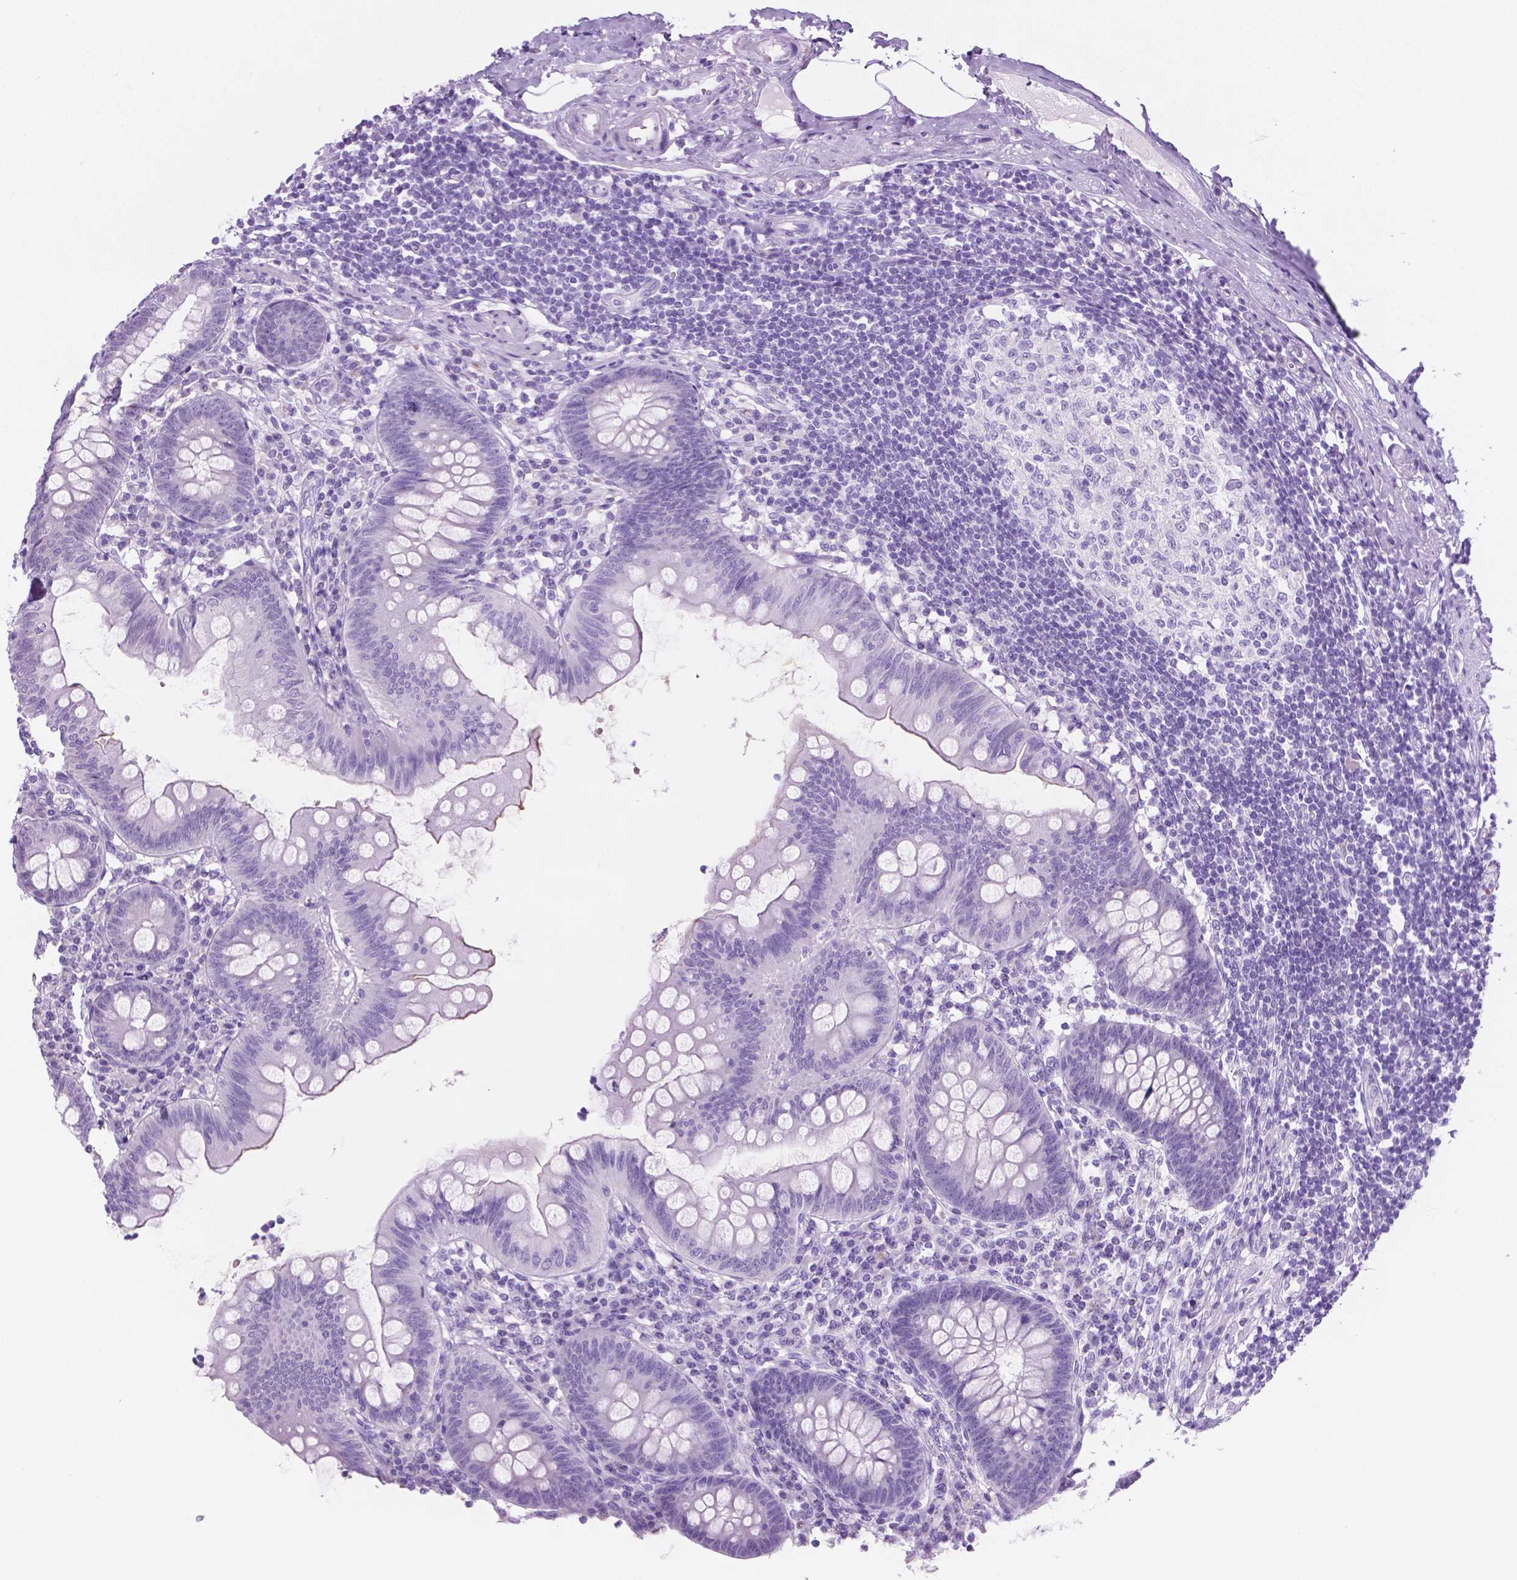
{"staining": {"intensity": "negative", "quantity": "none", "location": "none"}, "tissue": "appendix", "cell_type": "Glandular cells", "image_type": "normal", "snomed": [{"axis": "morphology", "description": "Normal tissue, NOS"}, {"axis": "topography", "description": "Appendix"}], "caption": "IHC histopathology image of normal human appendix stained for a protein (brown), which shows no staining in glandular cells.", "gene": "GRIN2B", "patient": {"sex": "female", "age": 57}}